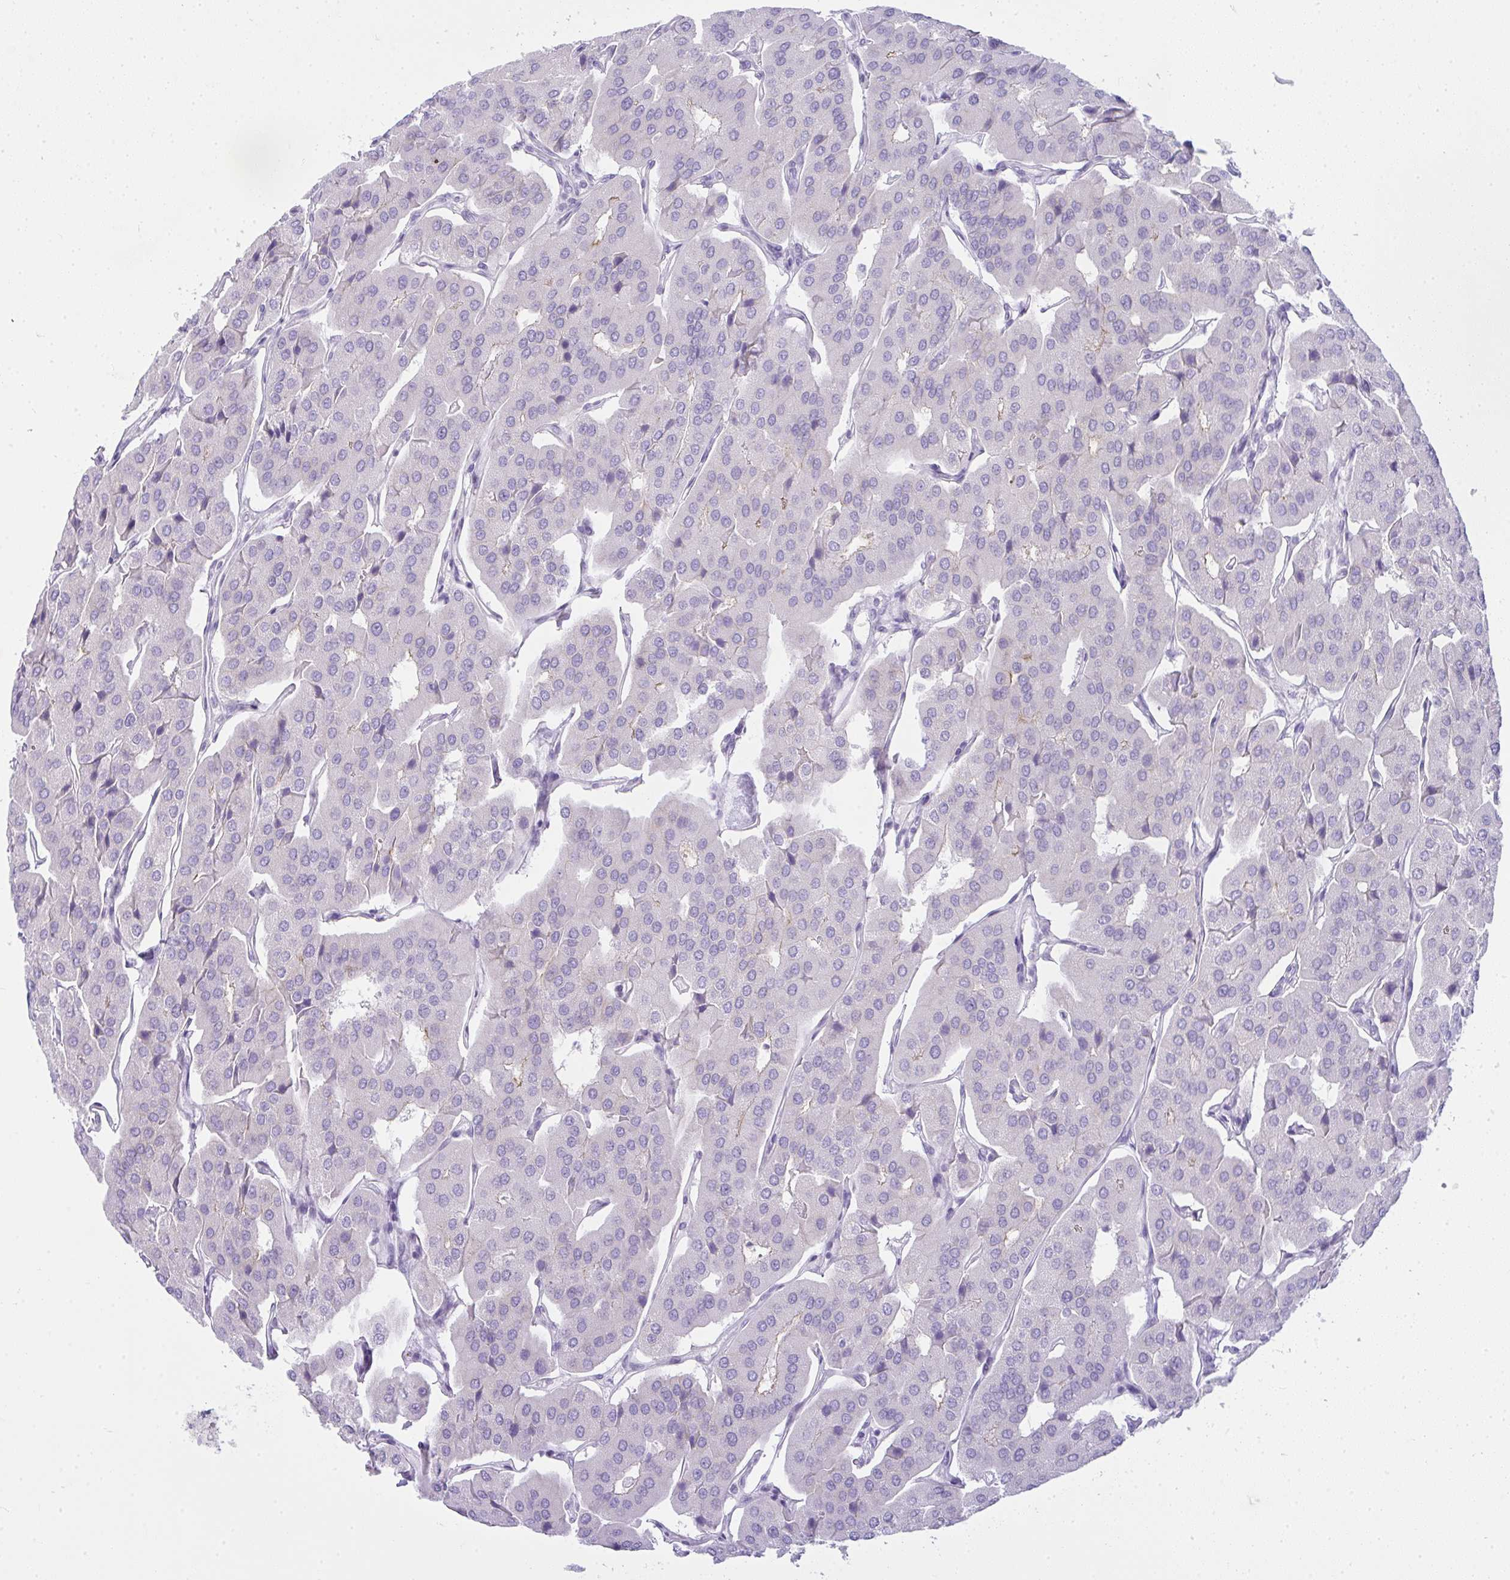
{"staining": {"intensity": "negative", "quantity": "none", "location": "none"}, "tissue": "parathyroid gland", "cell_type": "Glandular cells", "image_type": "normal", "snomed": [{"axis": "morphology", "description": "Normal tissue, NOS"}, {"axis": "morphology", "description": "Adenoma, NOS"}, {"axis": "topography", "description": "Parathyroid gland"}], "caption": "IHC micrograph of normal parathyroid gland: human parathyroid gland stained with DAB reveals no significant protein expression in glandular cells.", "gene": "RASL10A", "patient": {"sex": "female", "age": 86}}